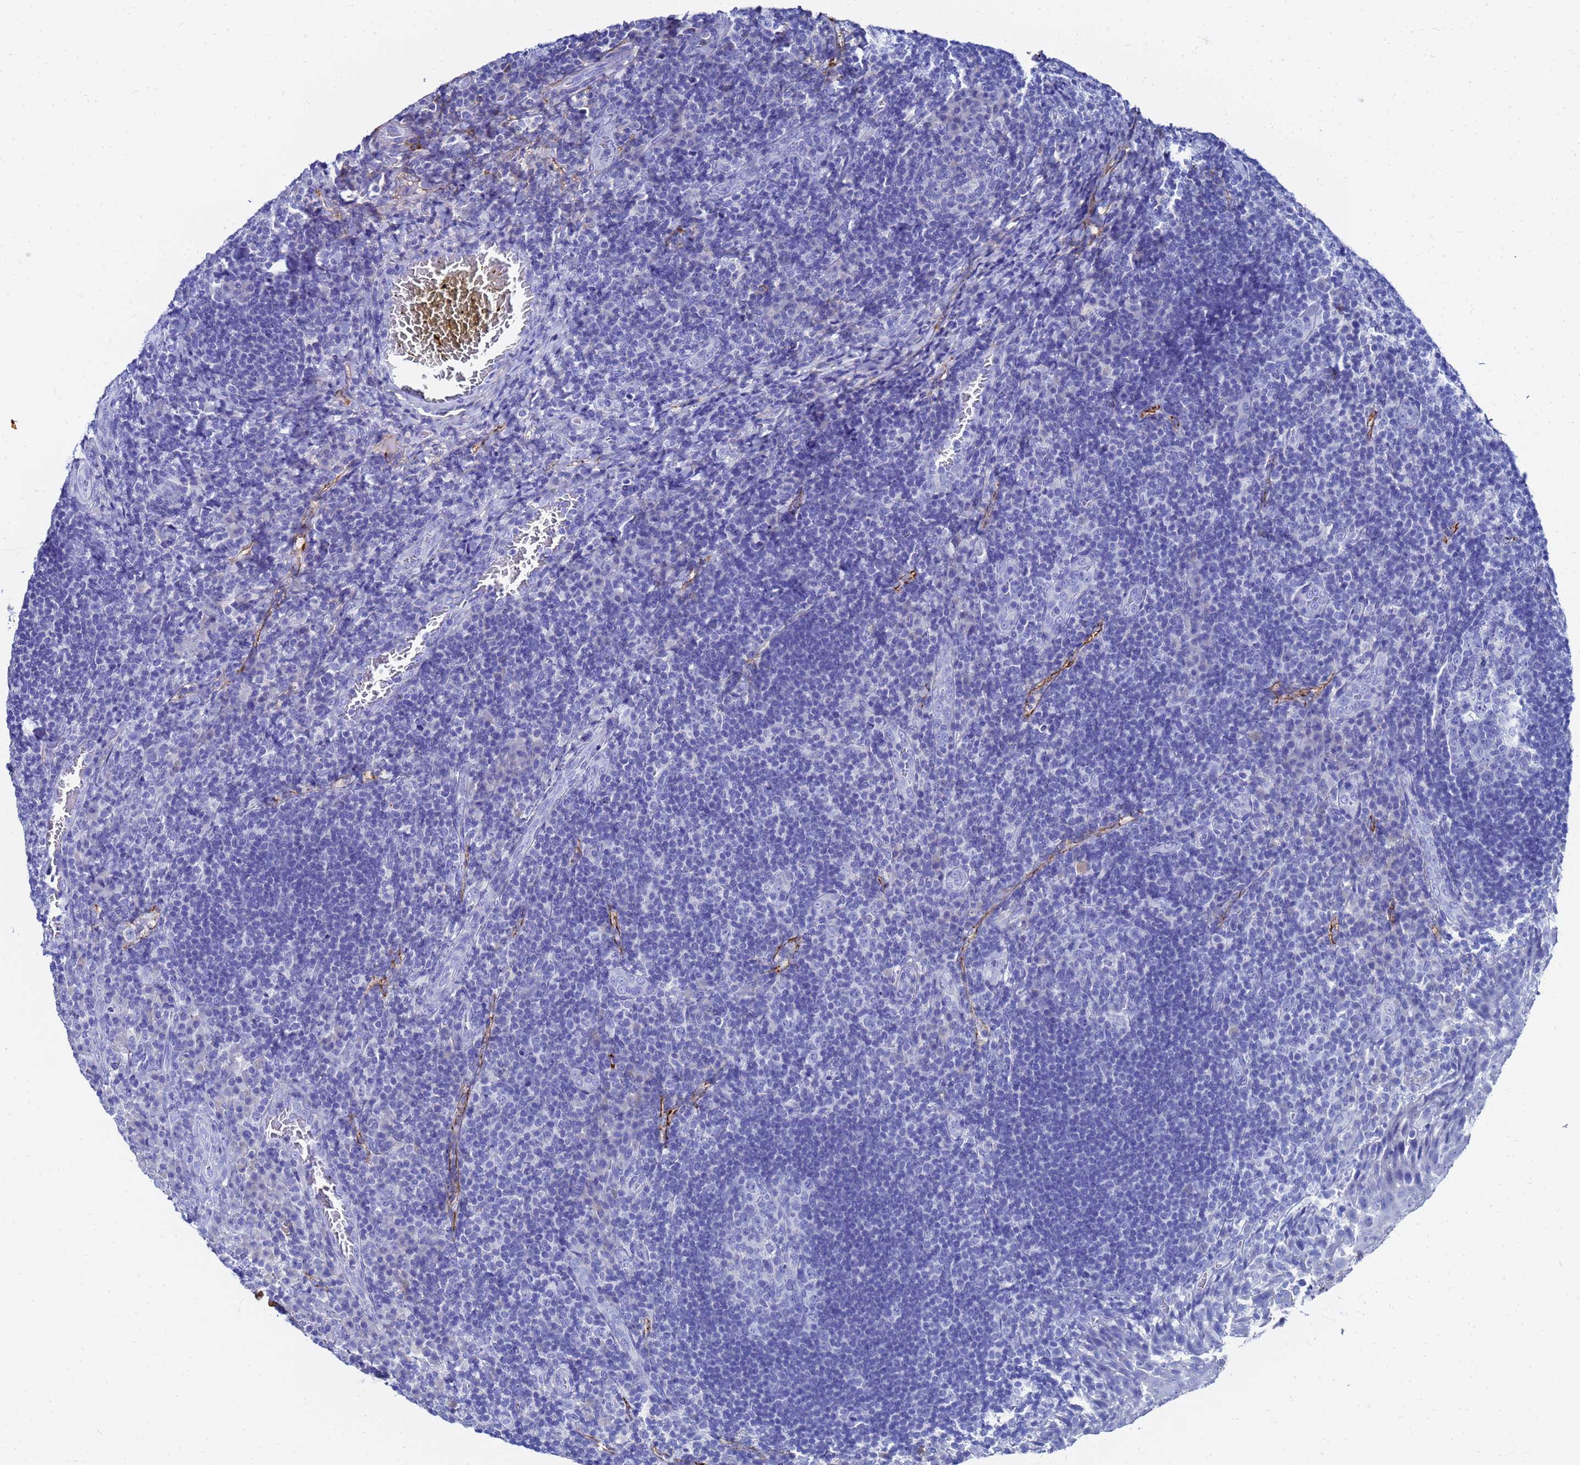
{"staining": {"intensity": "negative", "quantity": "none", "location": "none"}, "tissue": "tonsil", "cell_type": "Germinal center cells", "image_type": "normal", "snomed": [{"axis": "morphology", "description": "Normal tissue, NOS"}, {"axis": "topography", "description": "Tonsil"}], "caption": "Immunohistochemistry (IHC) photomicrograph of benign tonsil: human tonsil stained with DAB (3,3'-diaminobenzidine) displays no significant protein staining in germinal center cells. Nuclei are stained in blue.", "gene": "AQP12A", "patient": {"sex": "male", "age": 17}}